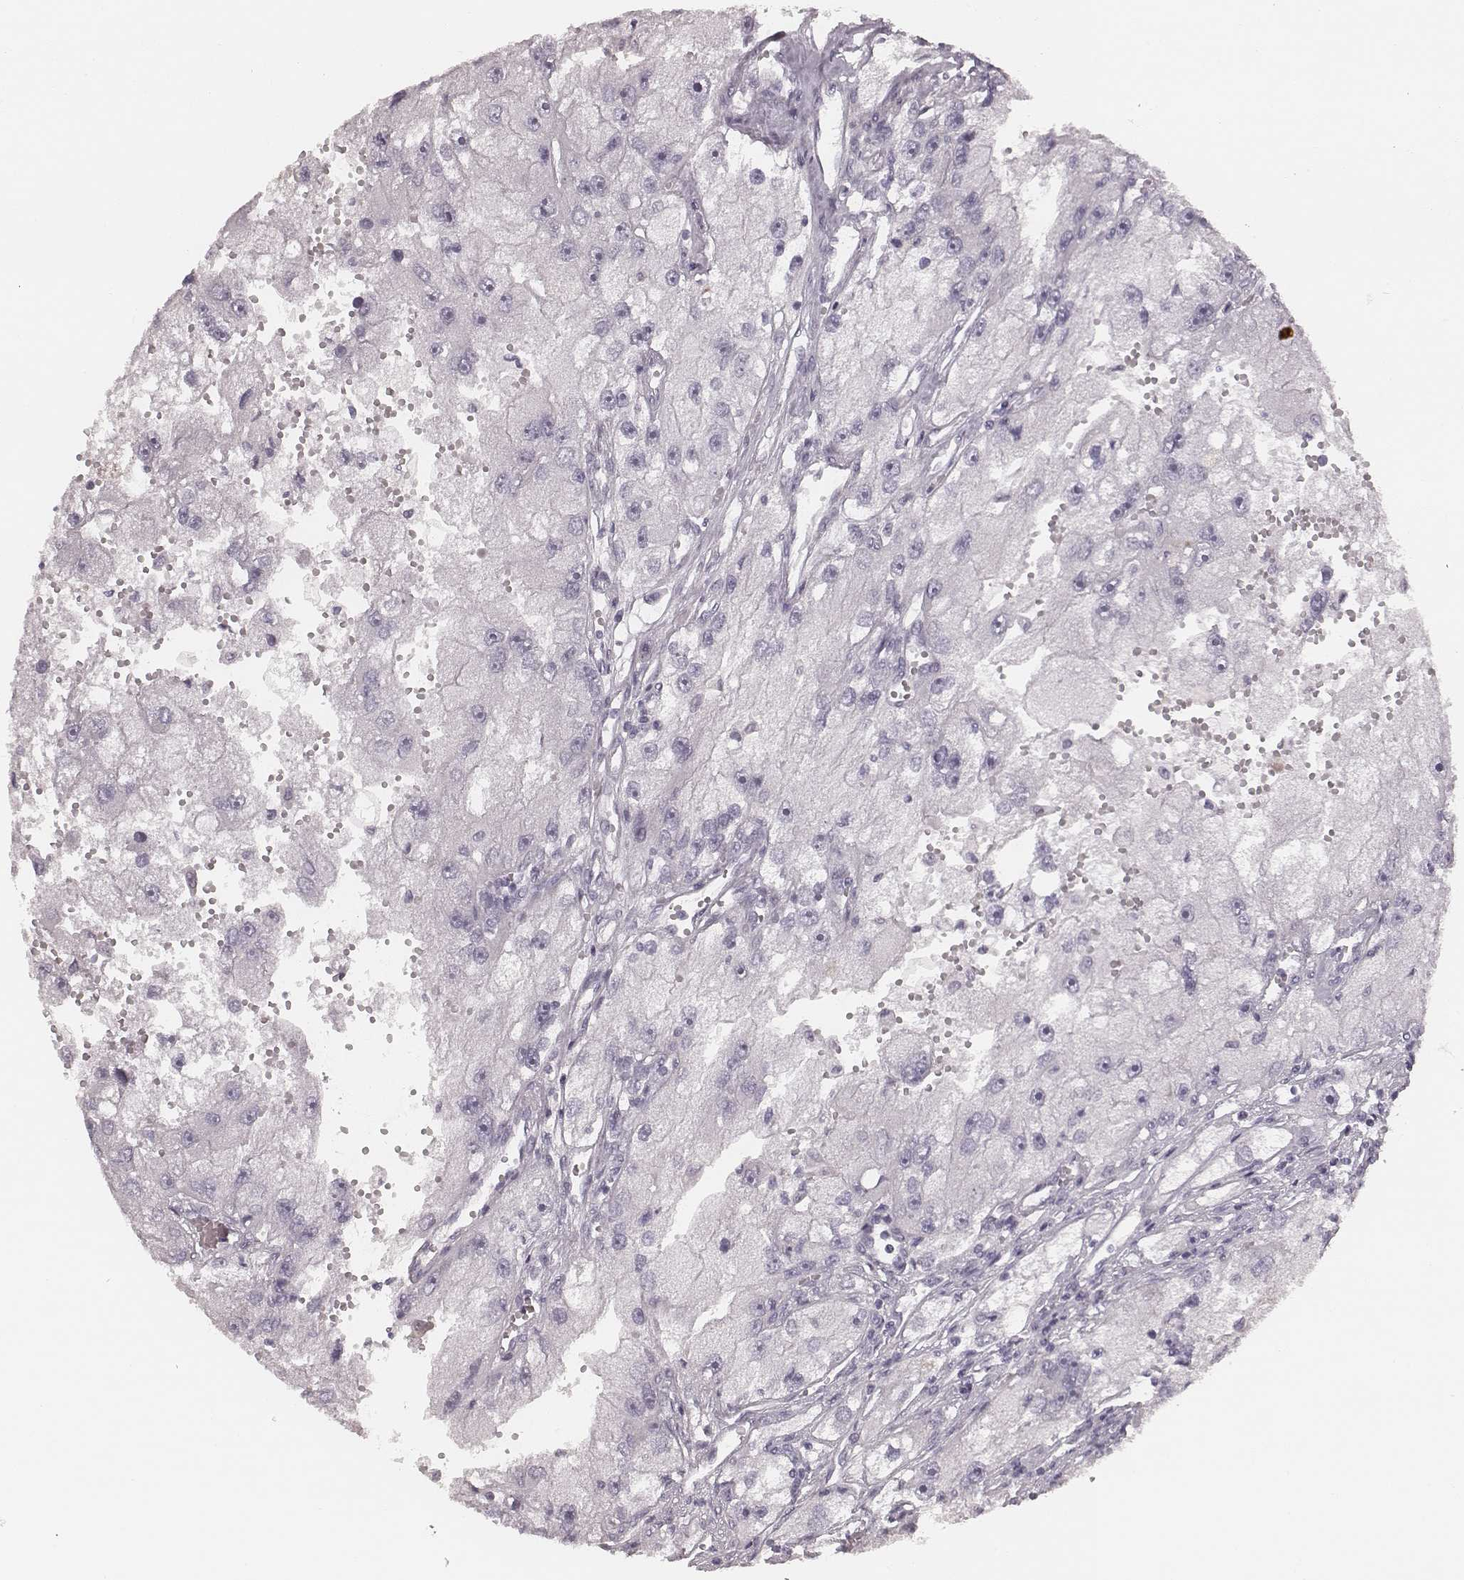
{"staining": {"intensity": "negative", "quantity": "none", "location": "none"}, "tissue": "renal cancer", "cell_type": "Tumor cells", "image_type": "cancer", "snomed": [{"axis": "morphology", "description": "Adenocarcinoma, NOS"}, {"axis": "topography", "description": "Kidney"}], "caption": "Tumor cells show no significant protein expression in renal cancer (adenocarcinoma).", "gene": "S100Z", "patient": {"sex": "male", "age": 63}}